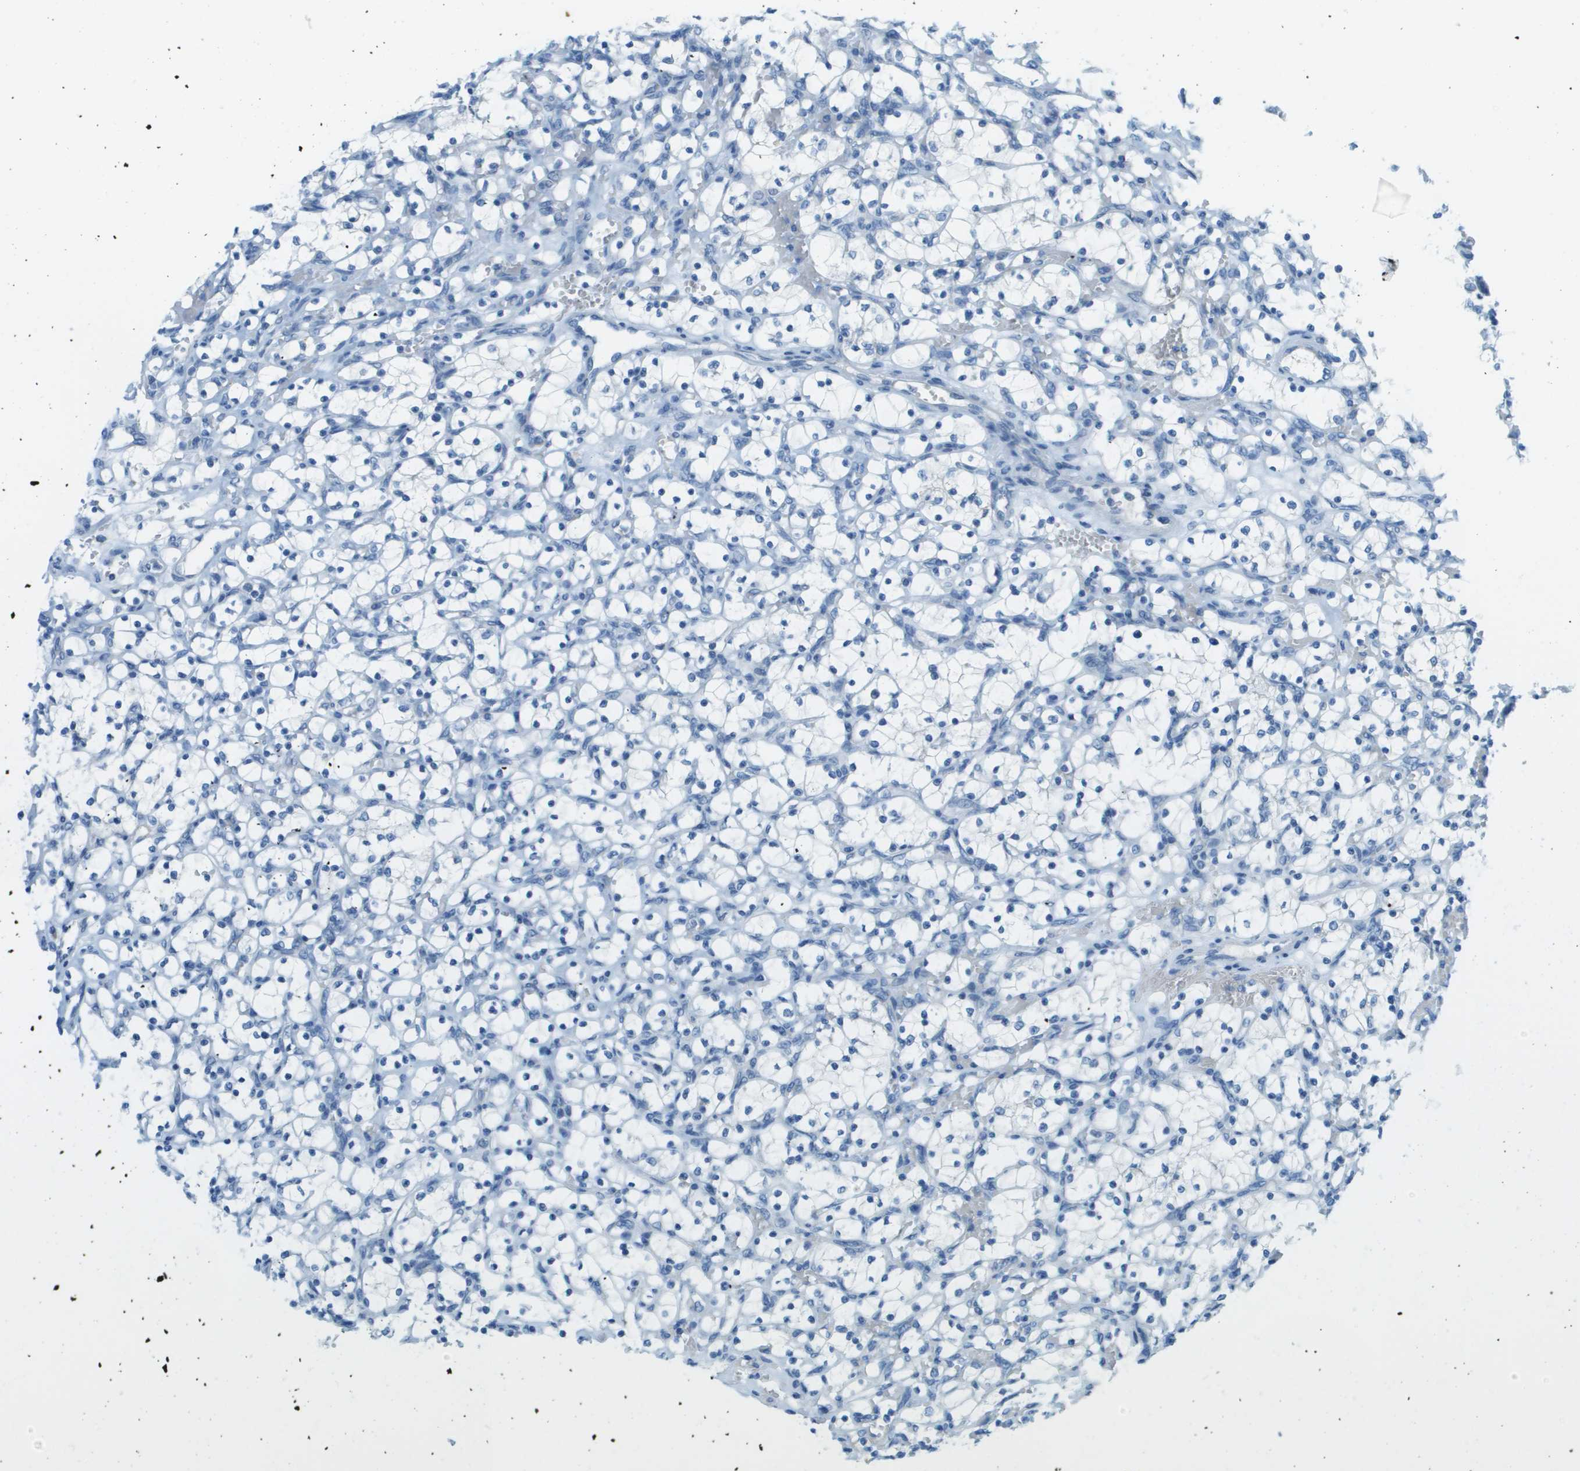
{"staining": {"intensity": "negative", "quantity": "none", "location": "none"}, "tissue": "renal cancer", "cell_type": "Tumor cells", "image_type": "cancer", "snomed": [{"axis": "morphology", "description": "Adenocarcinoma, NOS"}, {"axis": "topography", "description": "Kidney"}], "caption": "High magnification brightfield microscopy of renal adenocarcinoma stained with DAB (brown) and counterstained with hematoxylin (blue): tumor cells show no significant staining.", "gene": "DCN", "patient": {"sex": "female", "age": 69}}